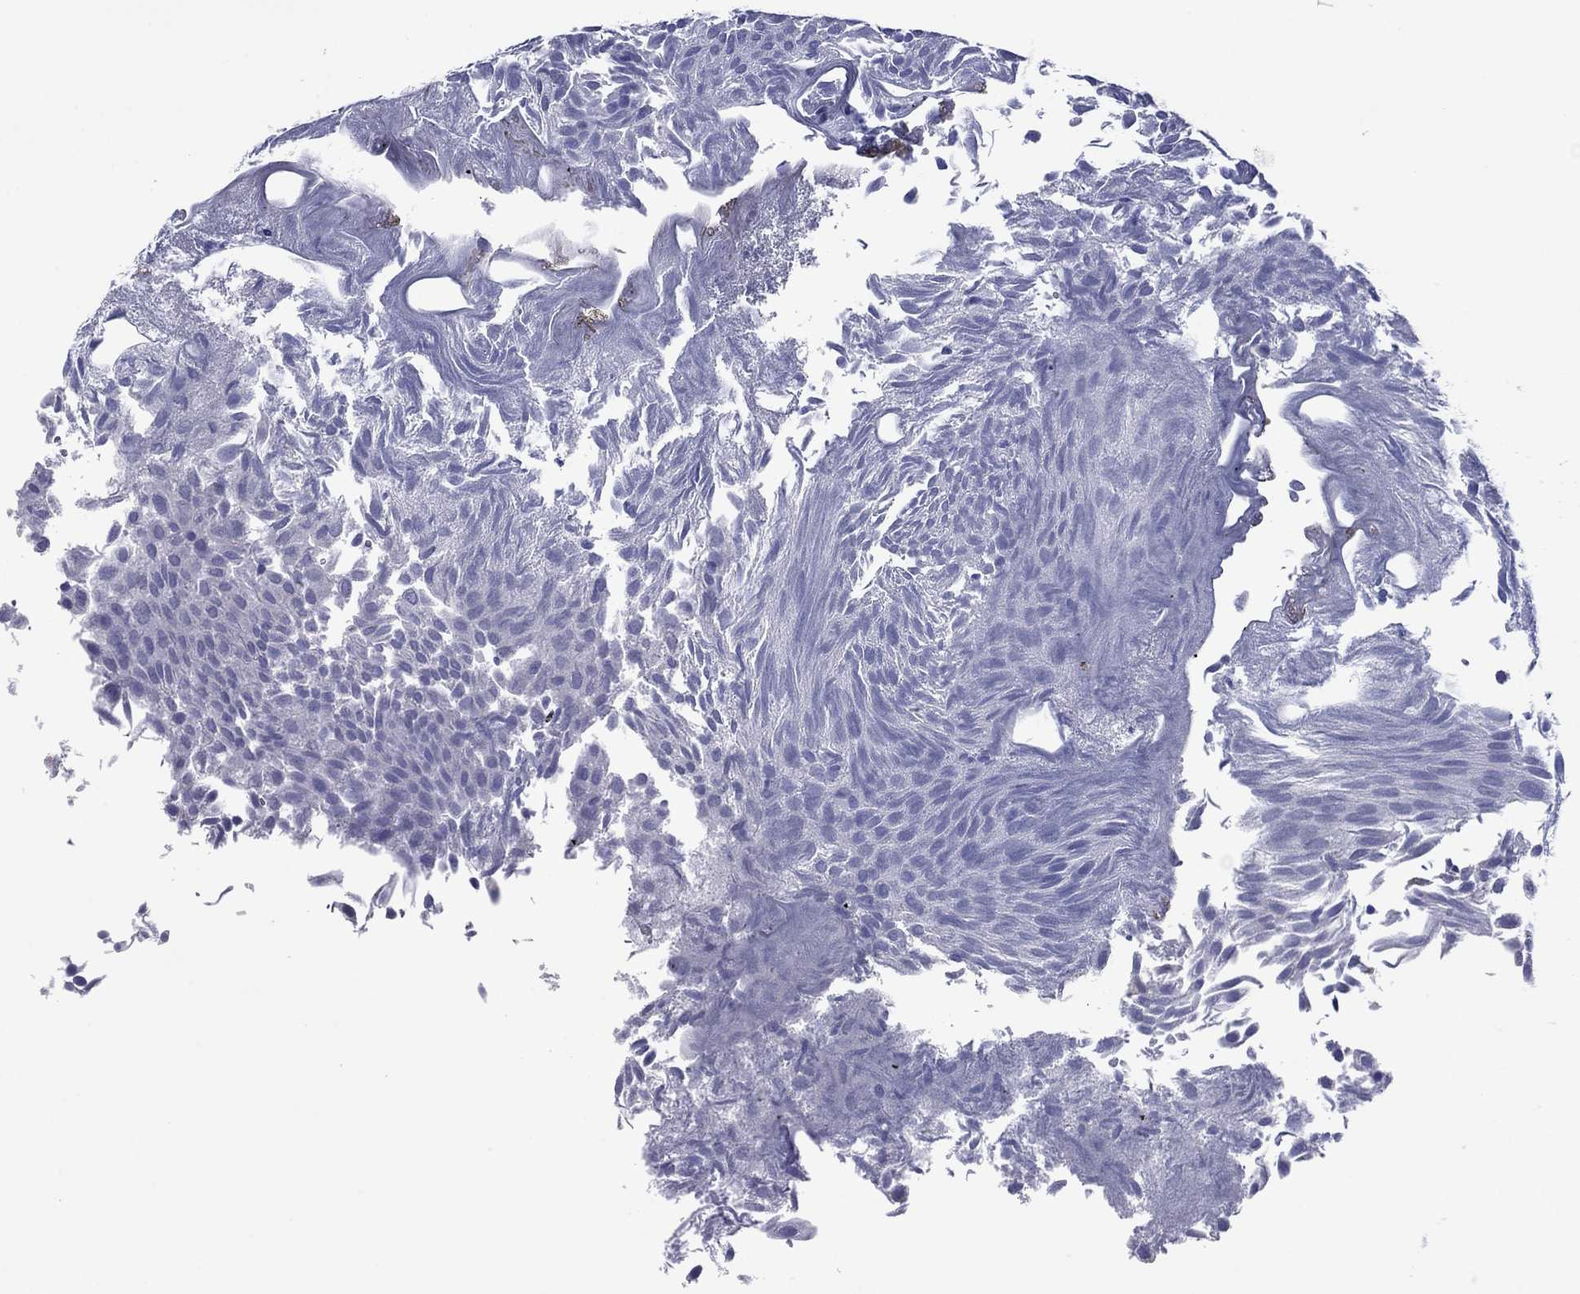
{"staining": {"intensity": "negative", "quantity": "none", "location": "none"}, "tissue": "urothelial cancer", "cell_type": "Tumor cells", "image_type": "cancer", "snomed": [{"axis": "morphology", "description": "Urothelial carcinoma, Low grade"}, {"axis": "topography", "description": "Urinary bladder"}], "caption": "Tumor cells show no significant positivity in urothelial cancer.", "gene": "TCFL5", "patient": {"sex": "male", "age": 52}}